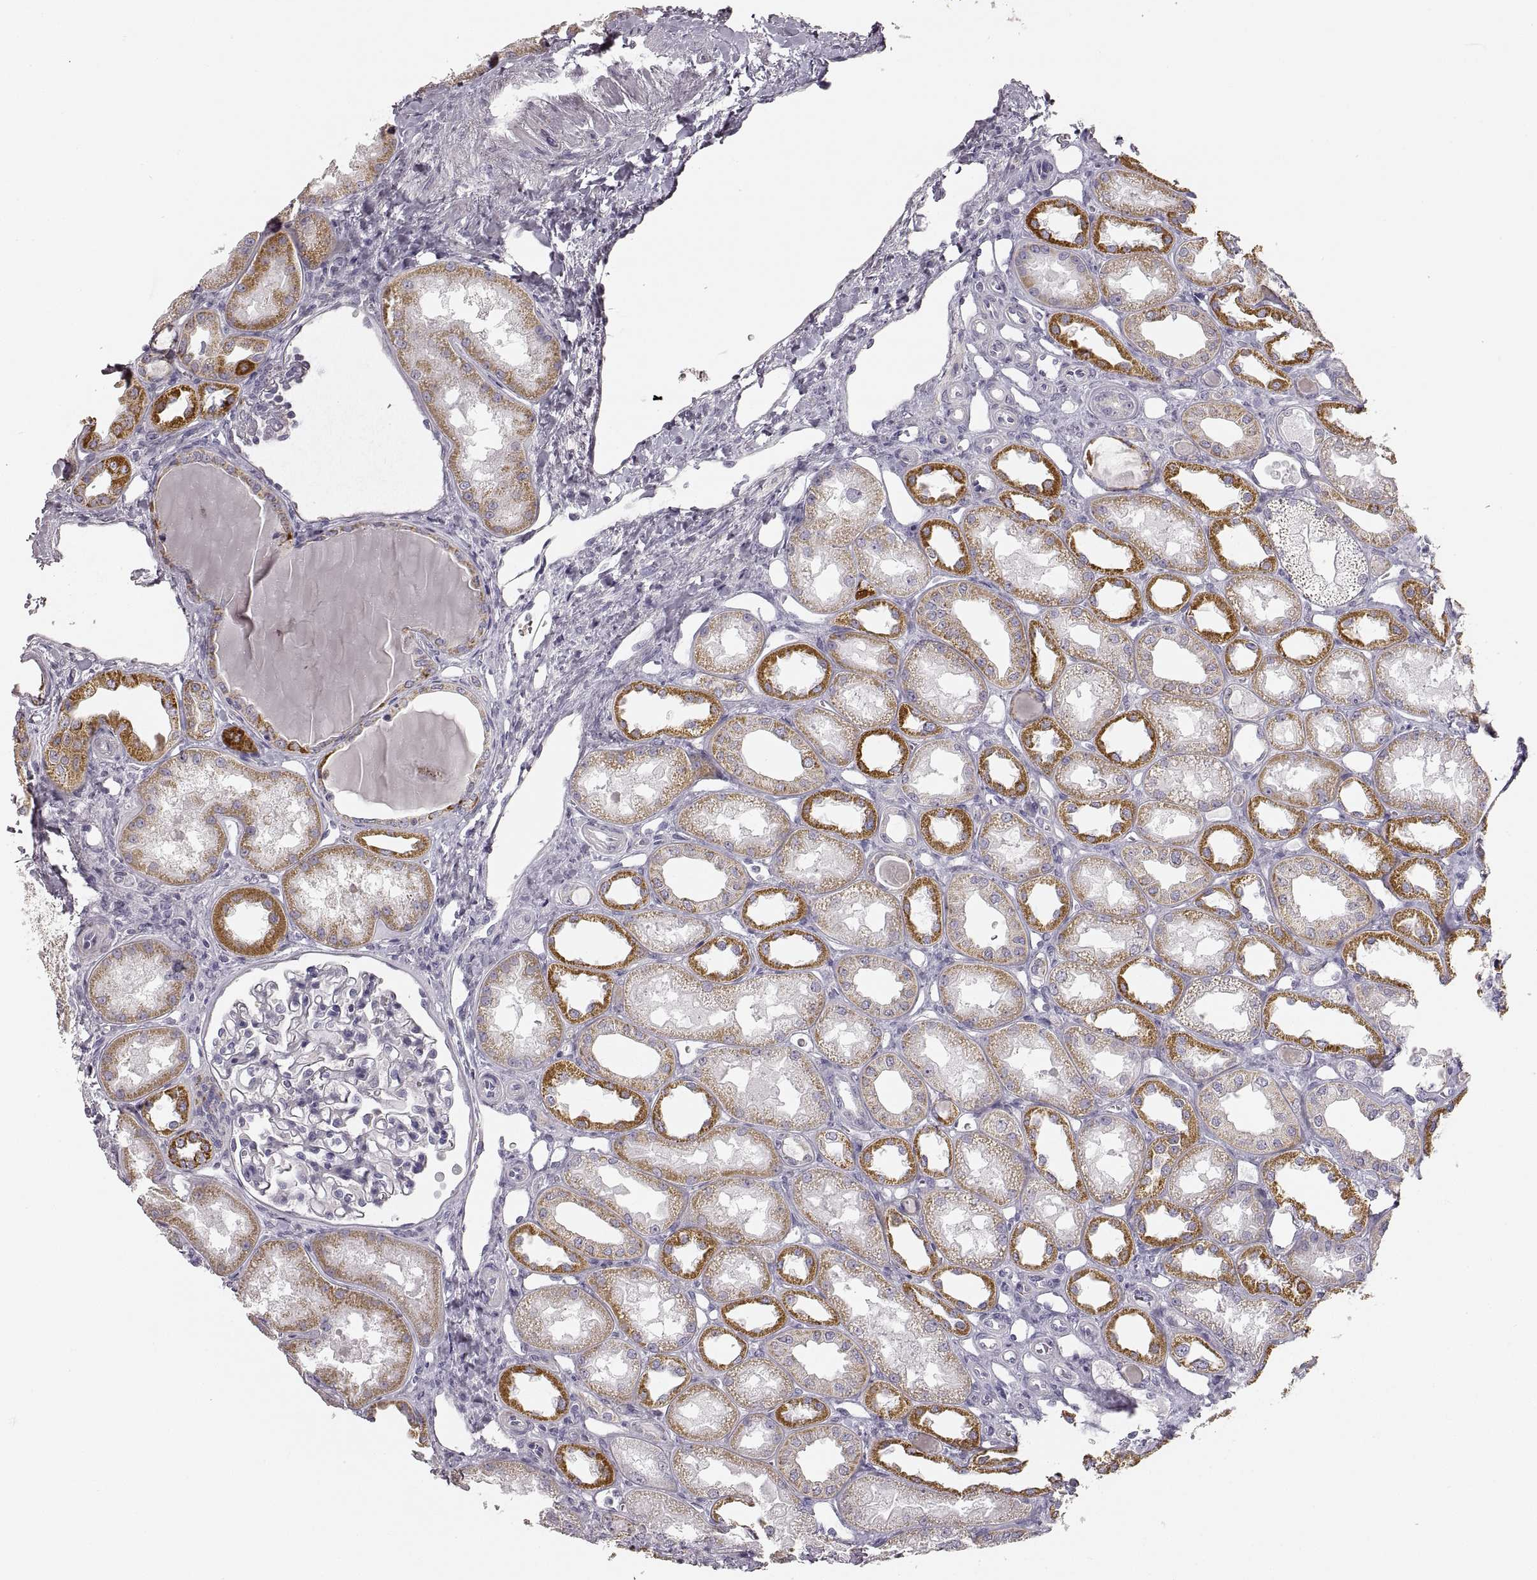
{"staining": {"intensity": "negative", "quantity": "none", "location": "none"}, "tissue": "kidney", "cell_type": "Cells in glomeruli", "image_type": "normal", "snomed": [{"axis": "morphology", "description": "Normal tissue, NOS"}, {"axis": "topography", "description": "Kidney"}], "caption": "The histopathology image shows no significant staining in cells in glomeruli of kidney.", "gene": "RDH13", "patient": {"sex": "male", "age": 61}}